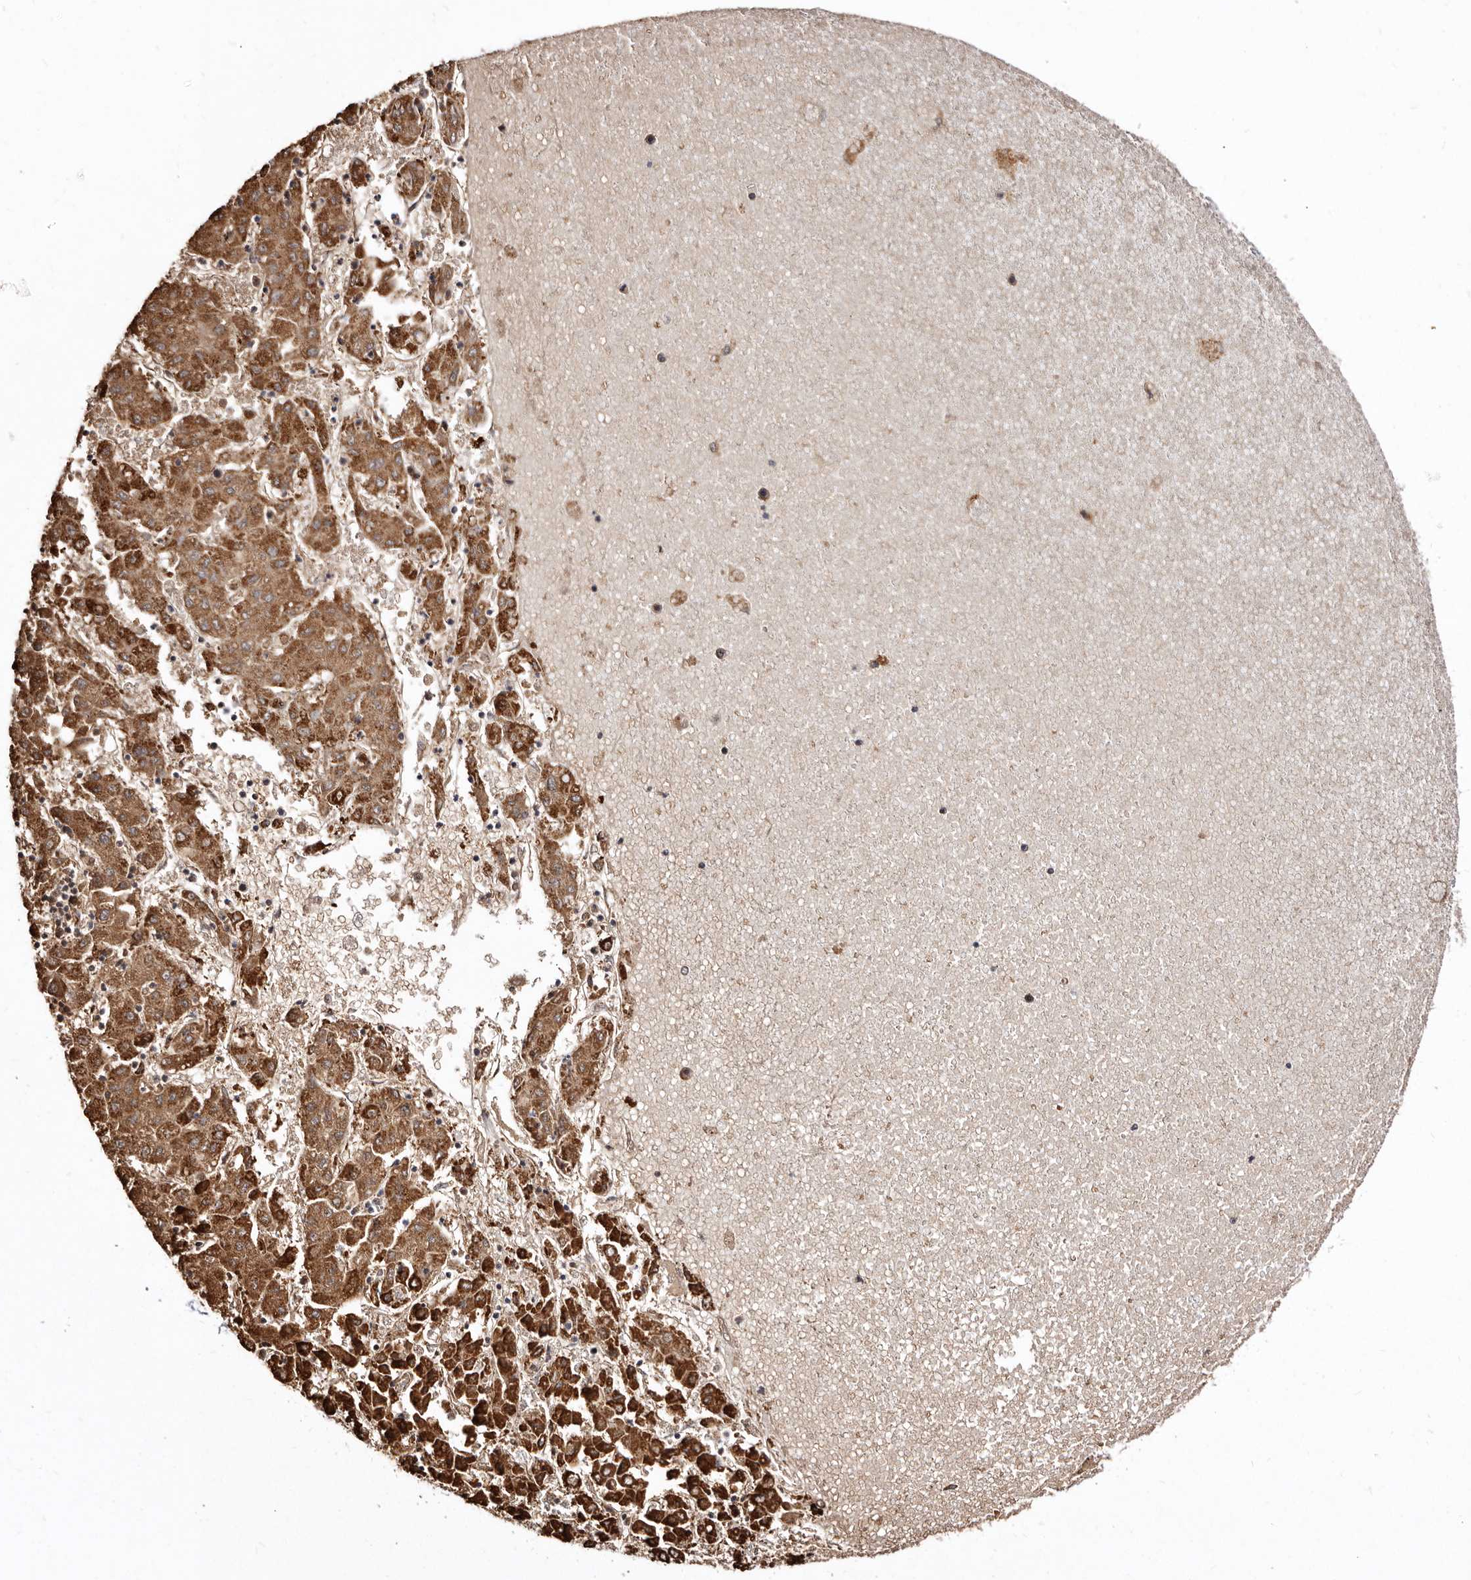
{"staining": {"intensity": "strong", "quantity": ">75%", "location": "cytoplasmic/membranous"}, "tissue": "liver cancer", "cell_type": "Tumor cells", "image_type": "cancer", "snomed": [{"axis": "morphology", "description": "Carcinoma, Hepatocellular, NOS"}, {"axis": "topography", "description": "Liver"}], "caption": "Immunohistochemical staining of human hepatocellular carcinoma (liver) demonstrates strong cytoplasmic/membranous protein positivity in about >75% of tumor cells.", "gene": "LUZP1", "patient": {"sex": "male", "age": 72}}